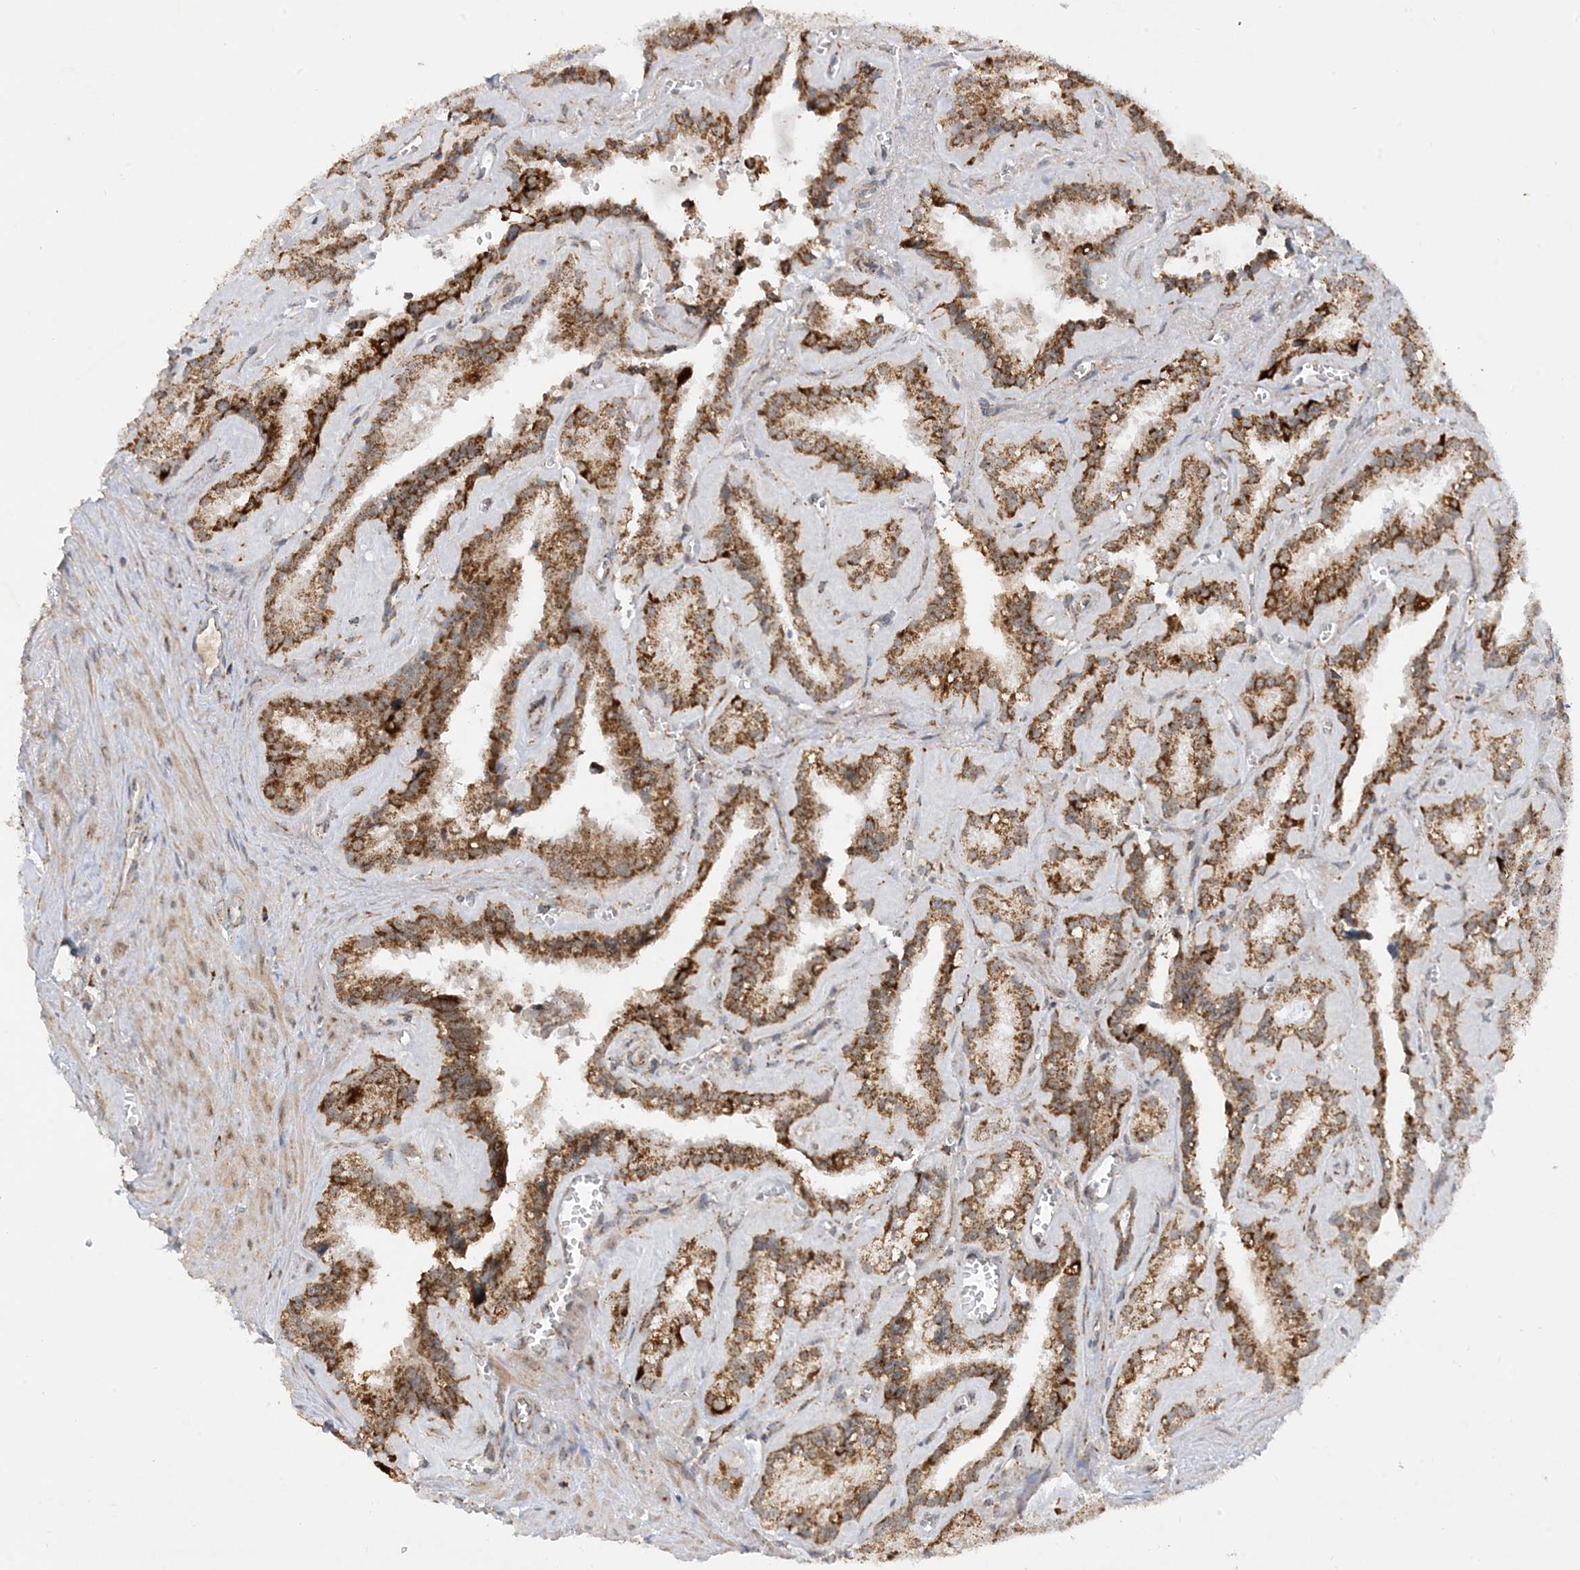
{"staining": {"intensity": "strong", "quantity": ">75%", "location": "cytoplasmic/membranous"}, "tissue": "seminal vesicle", "cell_type": "Glandular cells", "image_type": "normal", "snomed": [{"axis": "morphology", "description": "Normal tissue, NOS"}, {"axis": "topography", "description": "Prostate"}, {"axis": "topography", "description": "Seminal veicle"}], "caption": "A high amount of strong cytoplasmic/membranous staining is appreciated in approximately >75% of glandular cells in normal seminal vesicle.", "gene": "NDUFAF3", "patient": {"sex": "male", "age": 59}}